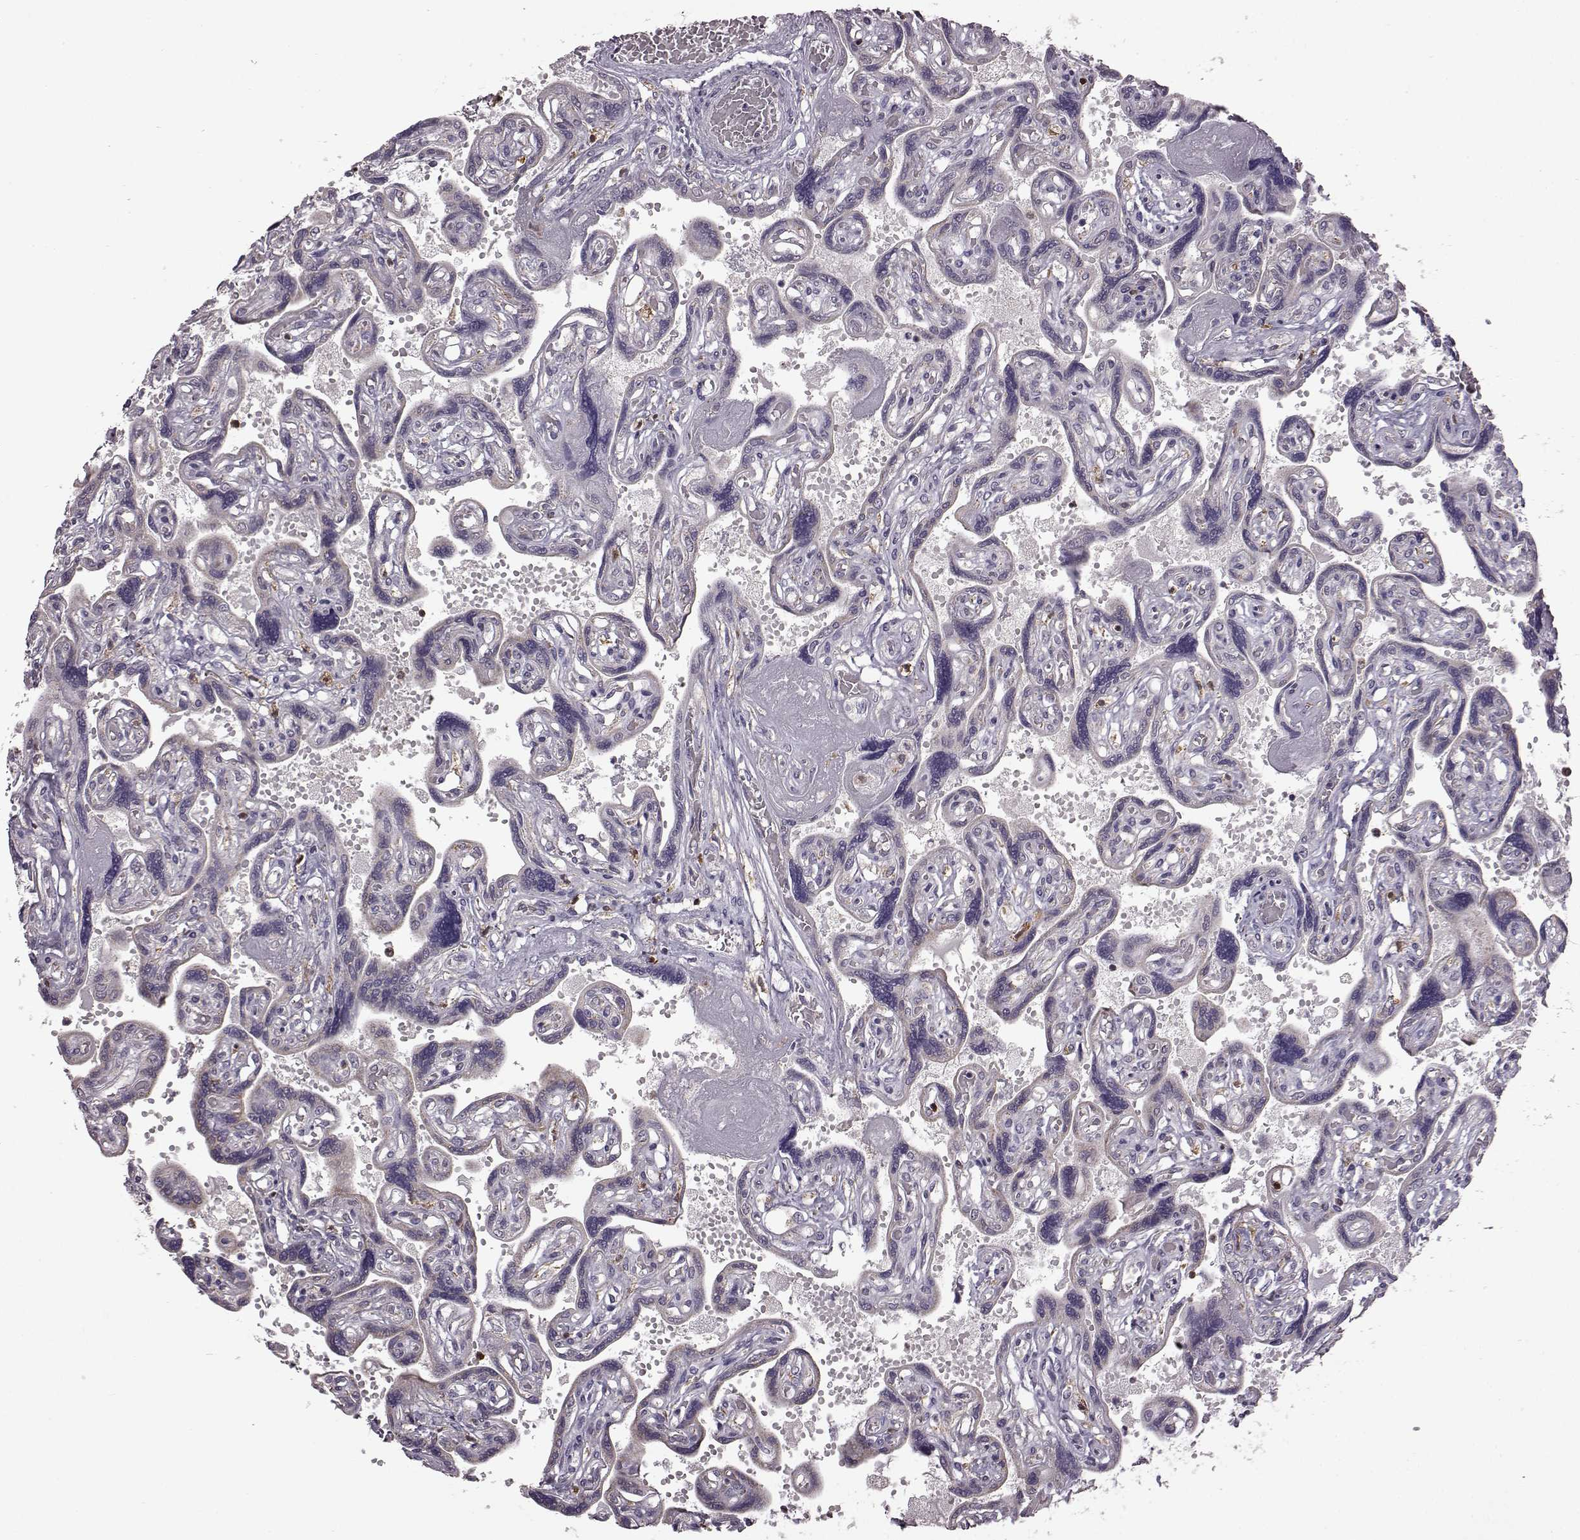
{"staining": {"intensity": "negative", "quantity": "none", "location": "none"}, "tissue": "placenta", "cell_type": "Decidual cells", "image_type": "normal", "snomed": [{"axis": "morphology", "description": "Normal tissue, NOS"}, {"axis": "topography", "description": "Placenta"}], "caption": "This is a image of IHC staining of unremarkable placenta, which shows no positivity in decidual cells.", "gene": "DOK2", "patient": {"sex": "female", "age": 32}}